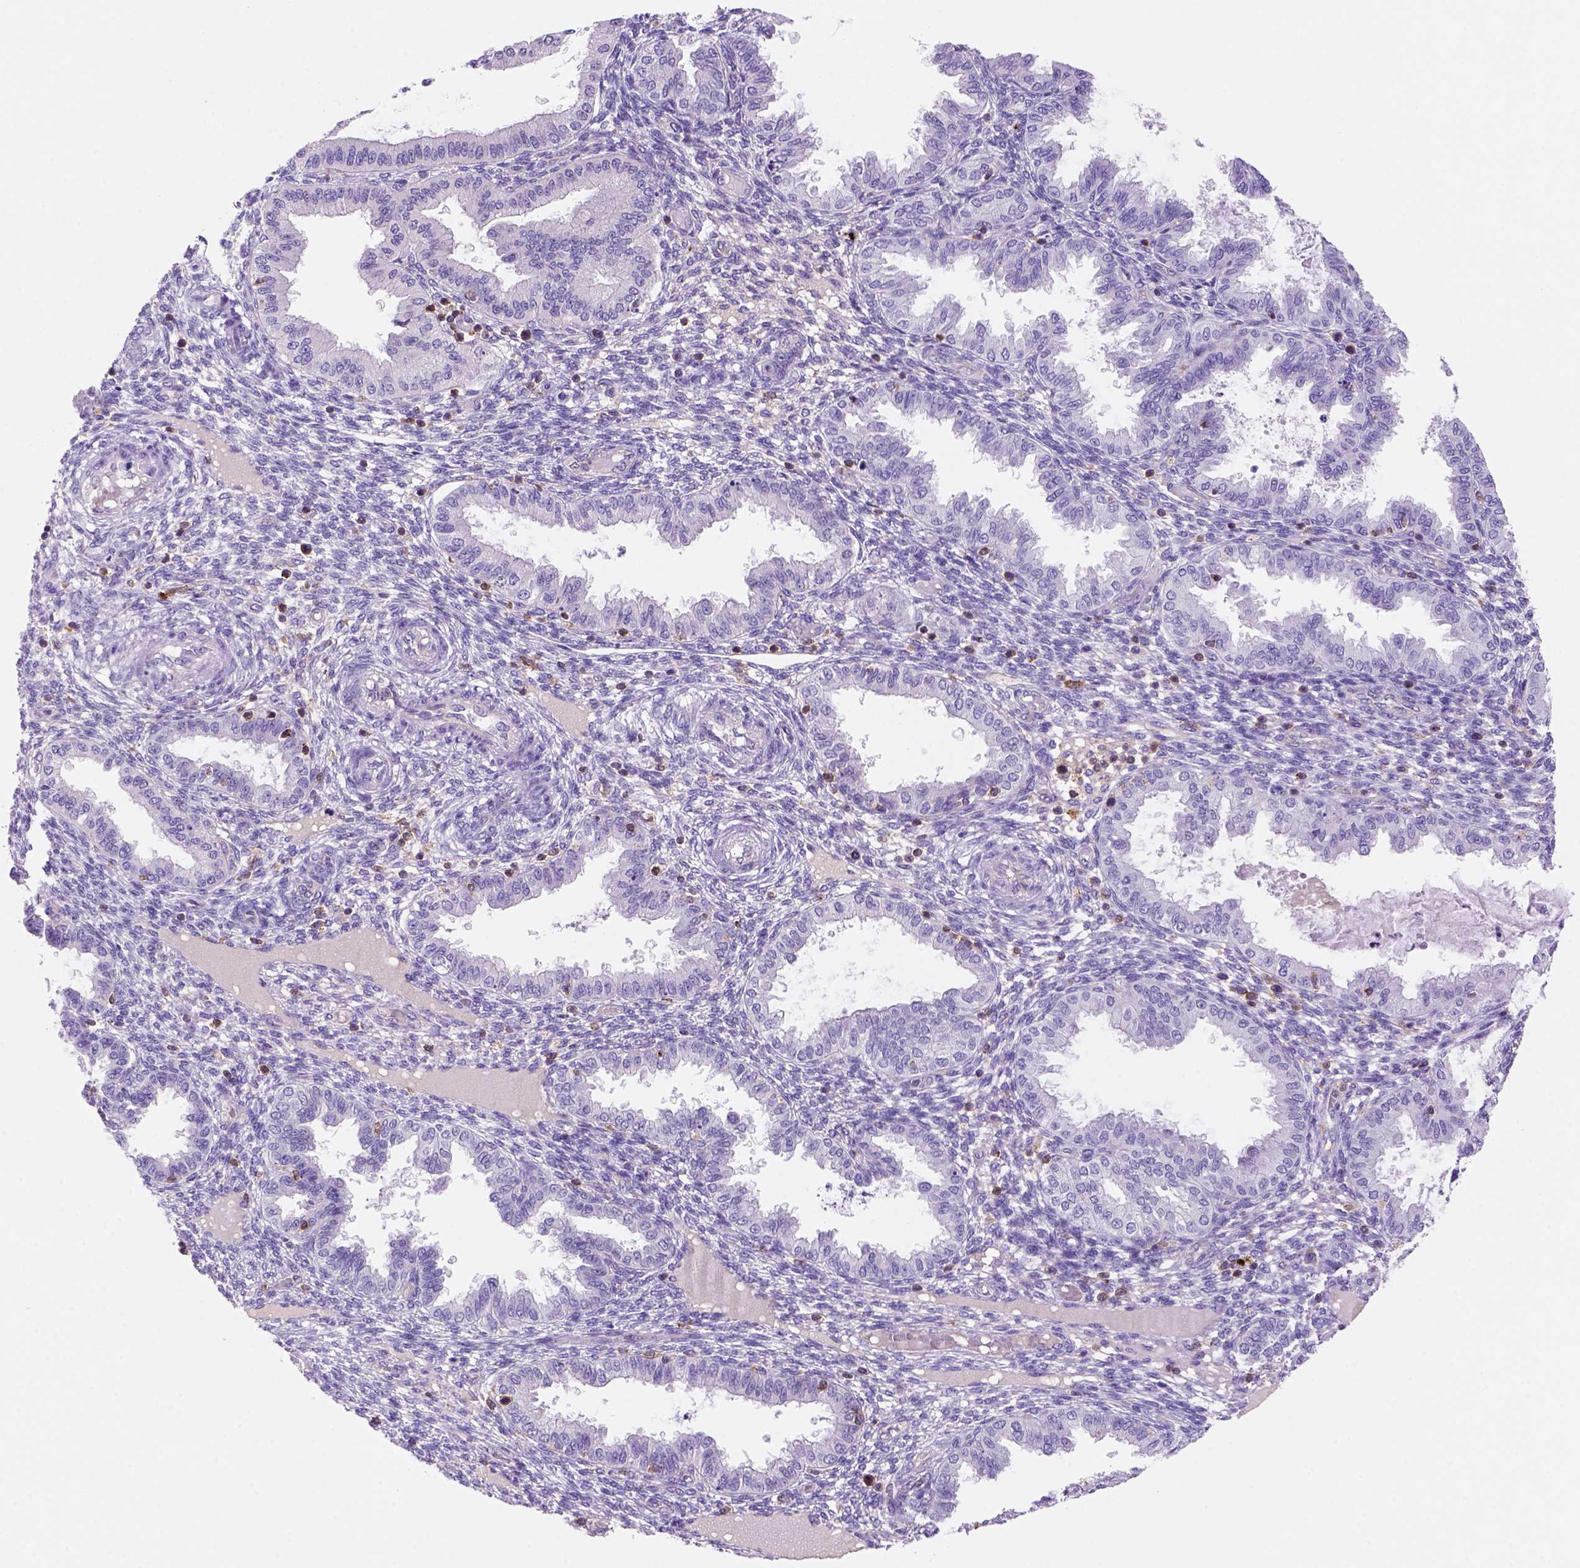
{"staining": {"intensity": "negative", "quantity": "none", "location": "none"}, "tissue": "endometrium", "cell_type": "Cells in endometrial stroma", "image_type": "normal", "snomed": [{"axis": "morphology", "description": "Normal tissue, NOS"}, {"axis": "topography", "description": "Endometrium"}], "caption": "This is an immunohistochemistry (IHC) histopathology image of normal endometrium. There is no positivity in cells in endometrial stroma.", "gene": "INPP5D", "patient": {"sex": "female", "age": 33}}